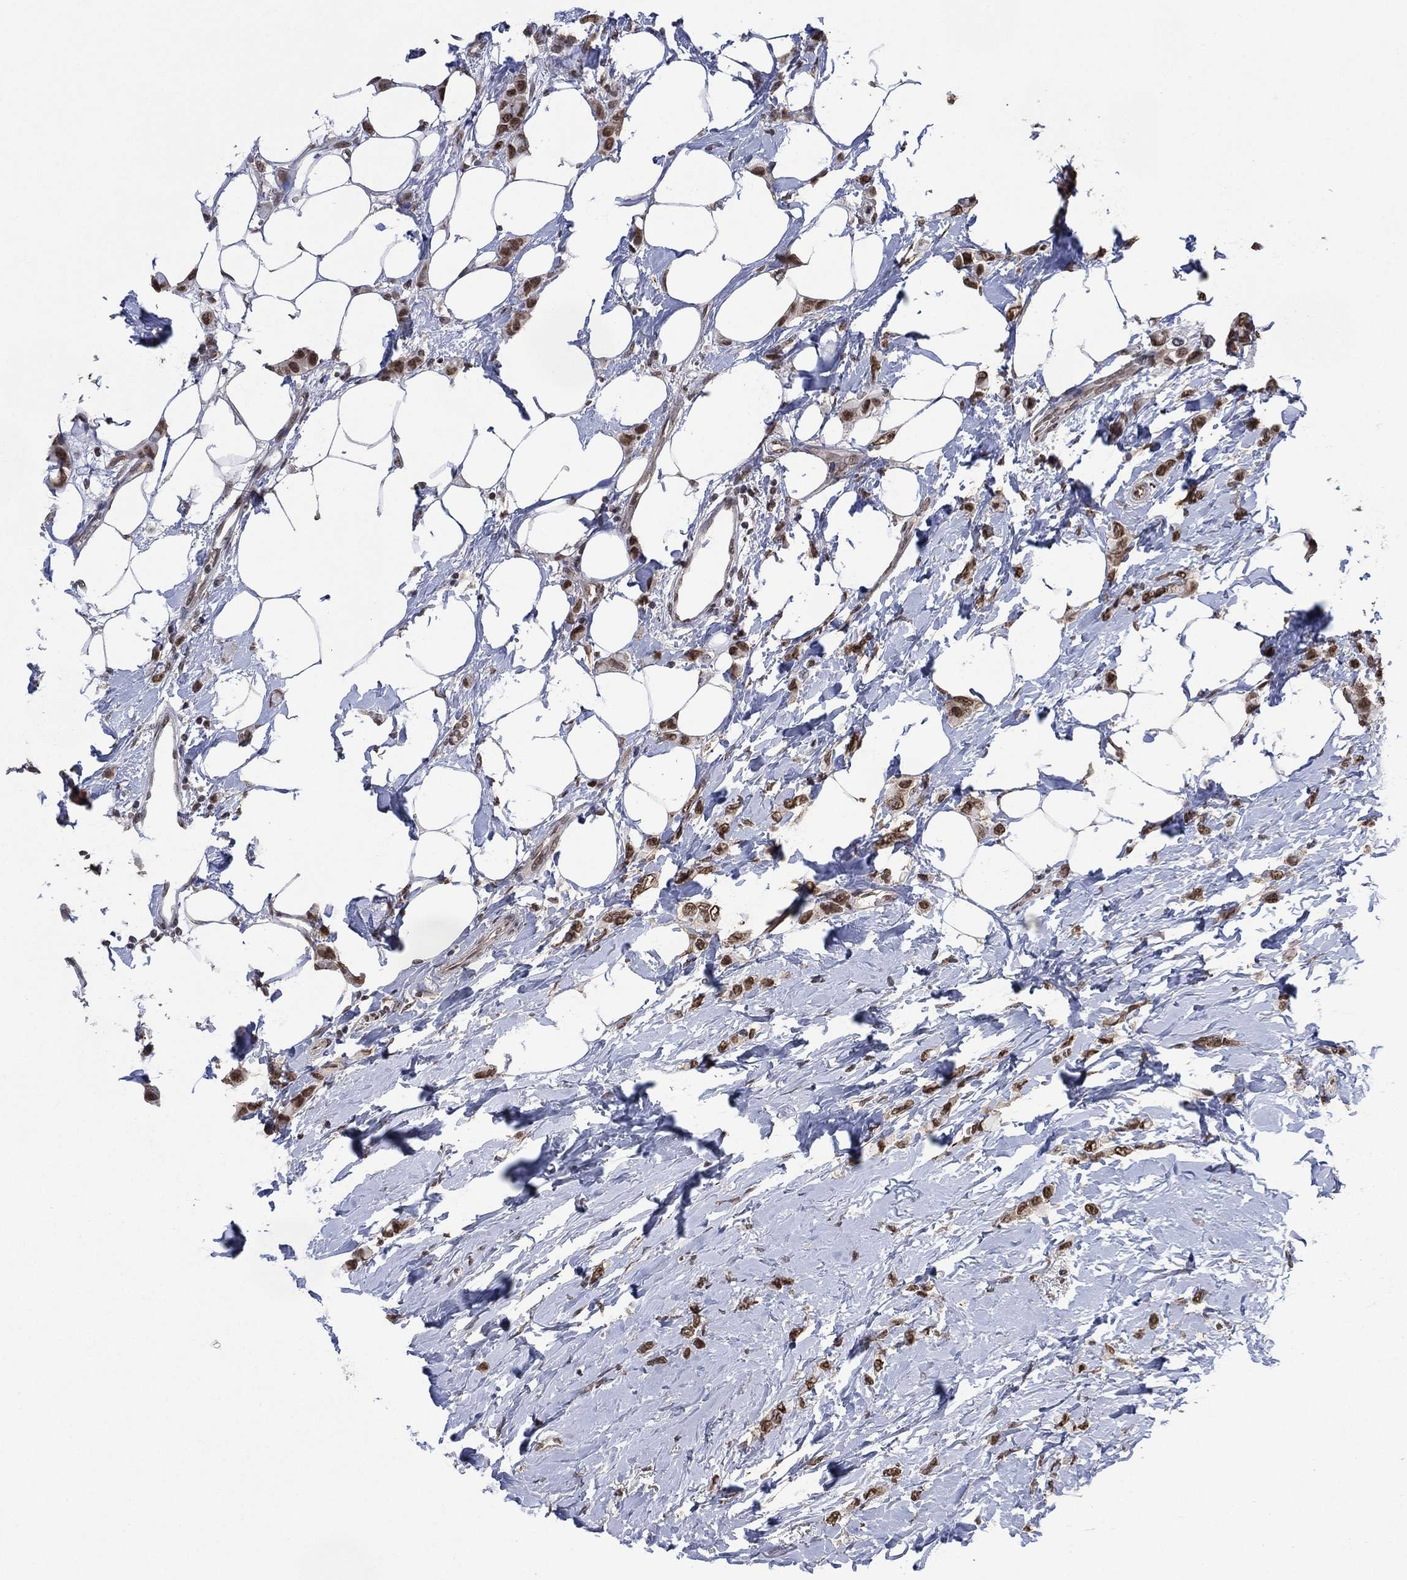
{"staining": {"intensity": "moderate", "quantity": ">75%", "location": "nuclear"}, "tissue": "breast cancer", "cell_type": "Tumor cells", "image_type": "cancer", "snomed": [{"axis": "morphology", "description": "Lobular carcinoma"}, {"axis": "topography", "description": "Breast"}], "caption": "Brown immunohistochemical staining in lobular carcinoma (breast) exhibits moderate nuclear positivity in approximately >75% of tumor cells.", "gene": "EHMT1", "patient": {"sex": "female", "age": 66}}